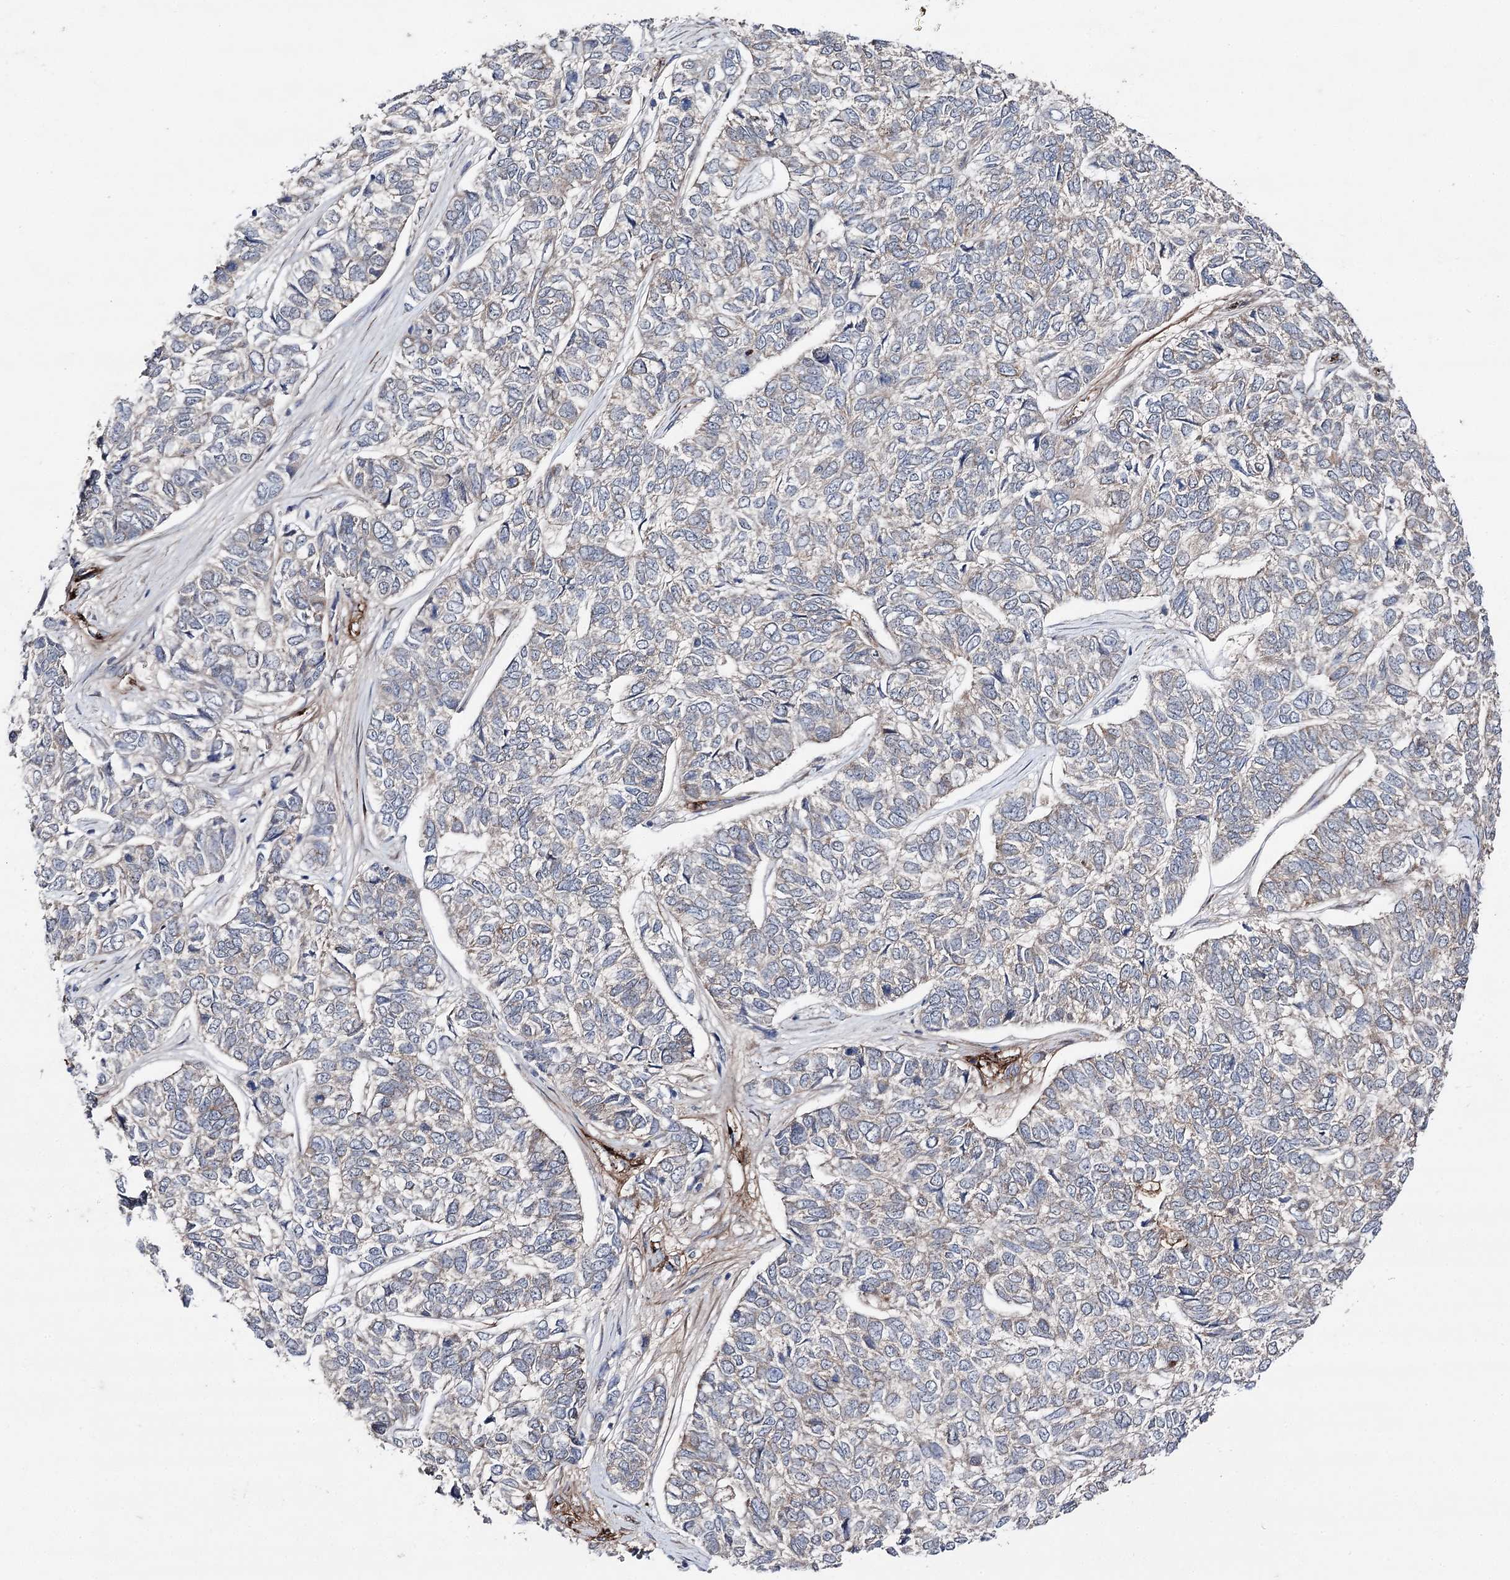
{"staining": {"intensity": "weak", "quantity": "<25%", "location": "cytoplasmic/membranous"}, "tissue": "skin cancer", "cell_type": "Tumor cells", "image_type": "cancer", "snomed": [{"axis": "morphology", "description": "Basal cell carcinoma"}, {"axis": "topography", "description": "Skin"}], "caption": "An immunohistochemistry photomicrograph of skin basal cell carcinoma is shown. There is no staining in tumor cells of skin basal cell carcinoma.", "gene": "MIB1", "patient": {"sex": "female", "age": 65}}